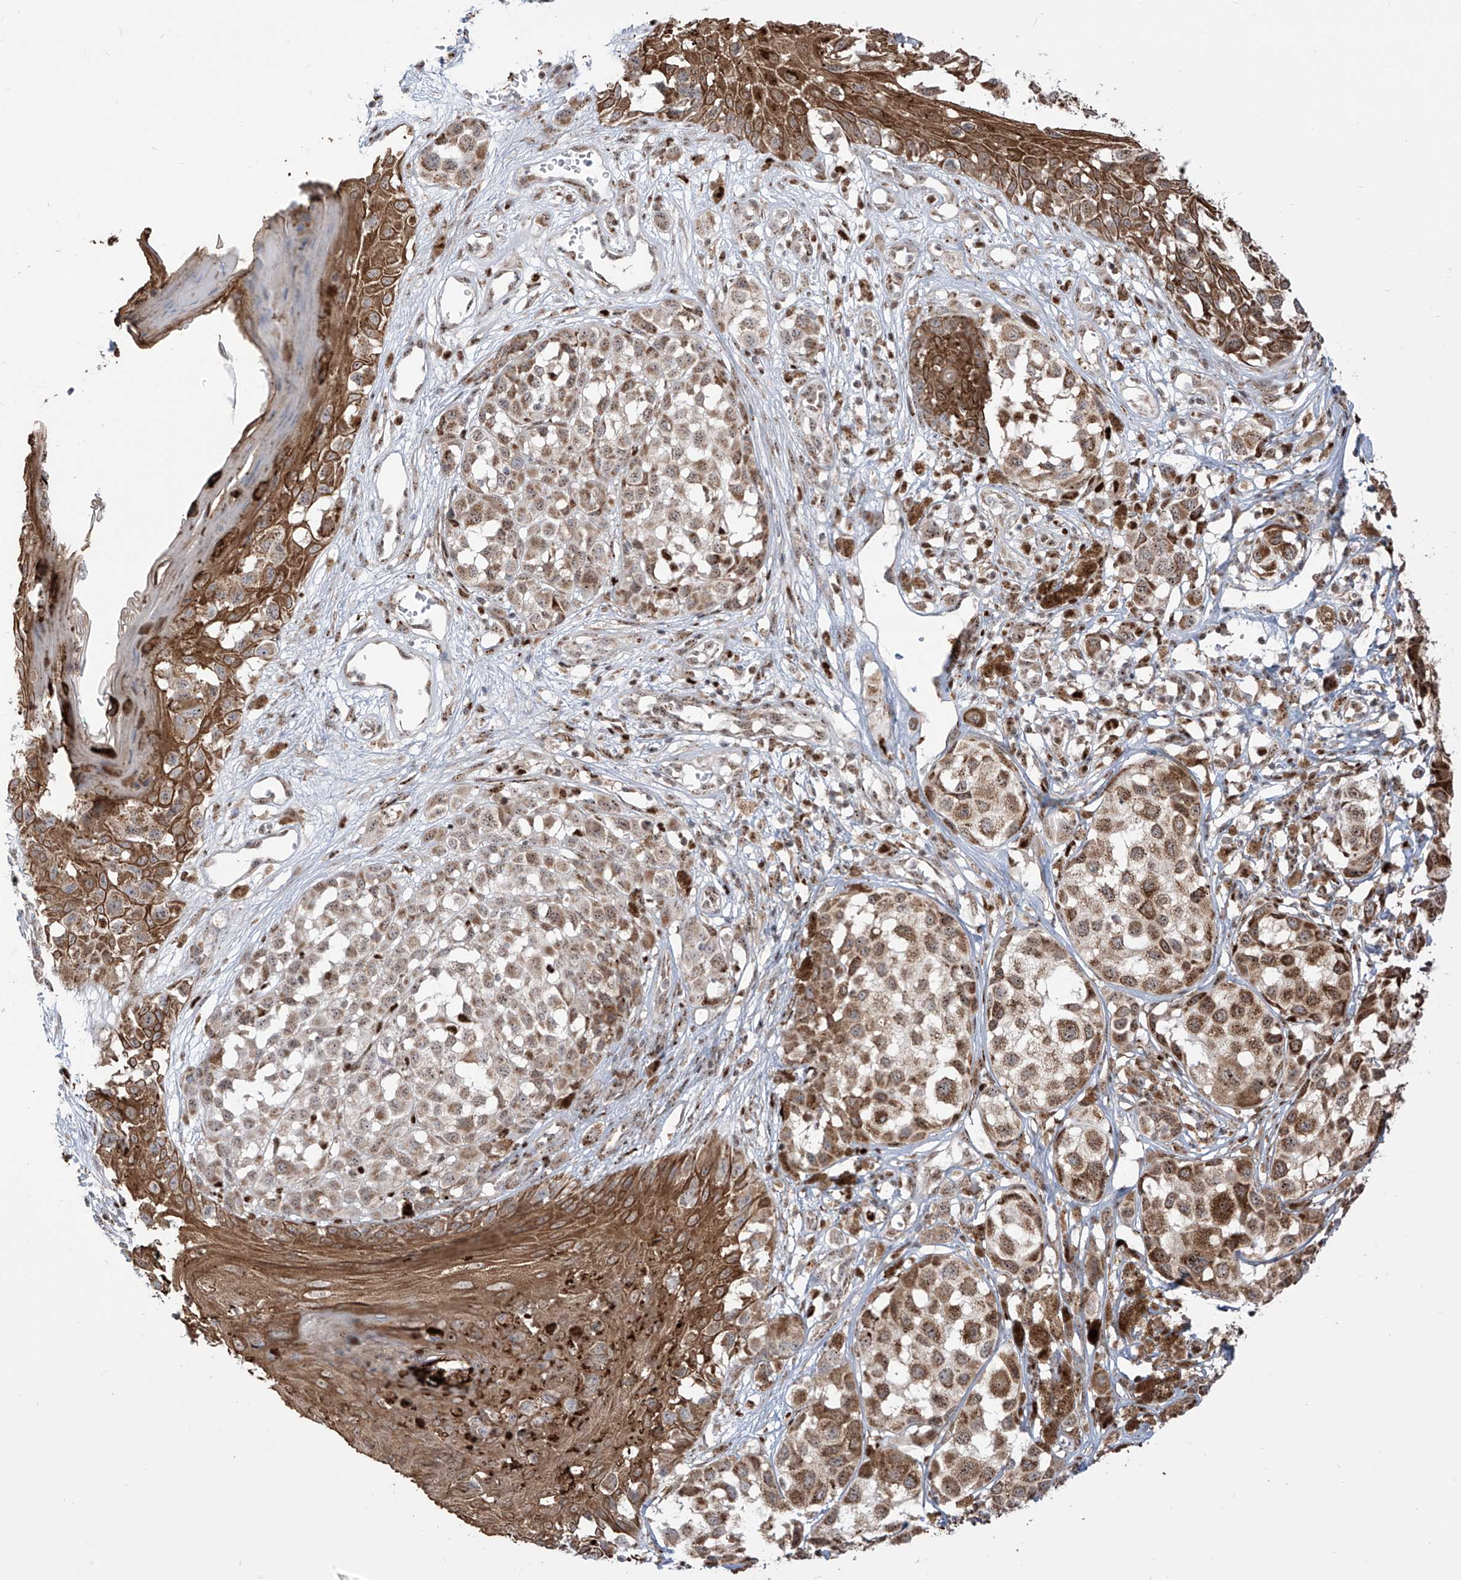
{"staining": {"intensity": "moderate", "quantity": ">75%", "location": "cytoplasmic/membranous,nuclear"}, "tissue": "melanoma", "cell_type": "Tumor cells", "image_type": "cancer", "snomed": [{"axis": "morphology", "description": "Malignant melanoma, NOS"}, {"axis": "topography", "description": "Skin of leg"}], "caption": "This photomicrograph exhibits melanoma stained with IHC to label a protein in brown. The cytoplasmic/membranous and nuclear of tumor cells show moderate positivity for the protein. Nuclei are counter-stained blue.", "gene": "ZBTB8A", "patient": {"sex": "female", "age": 72}}